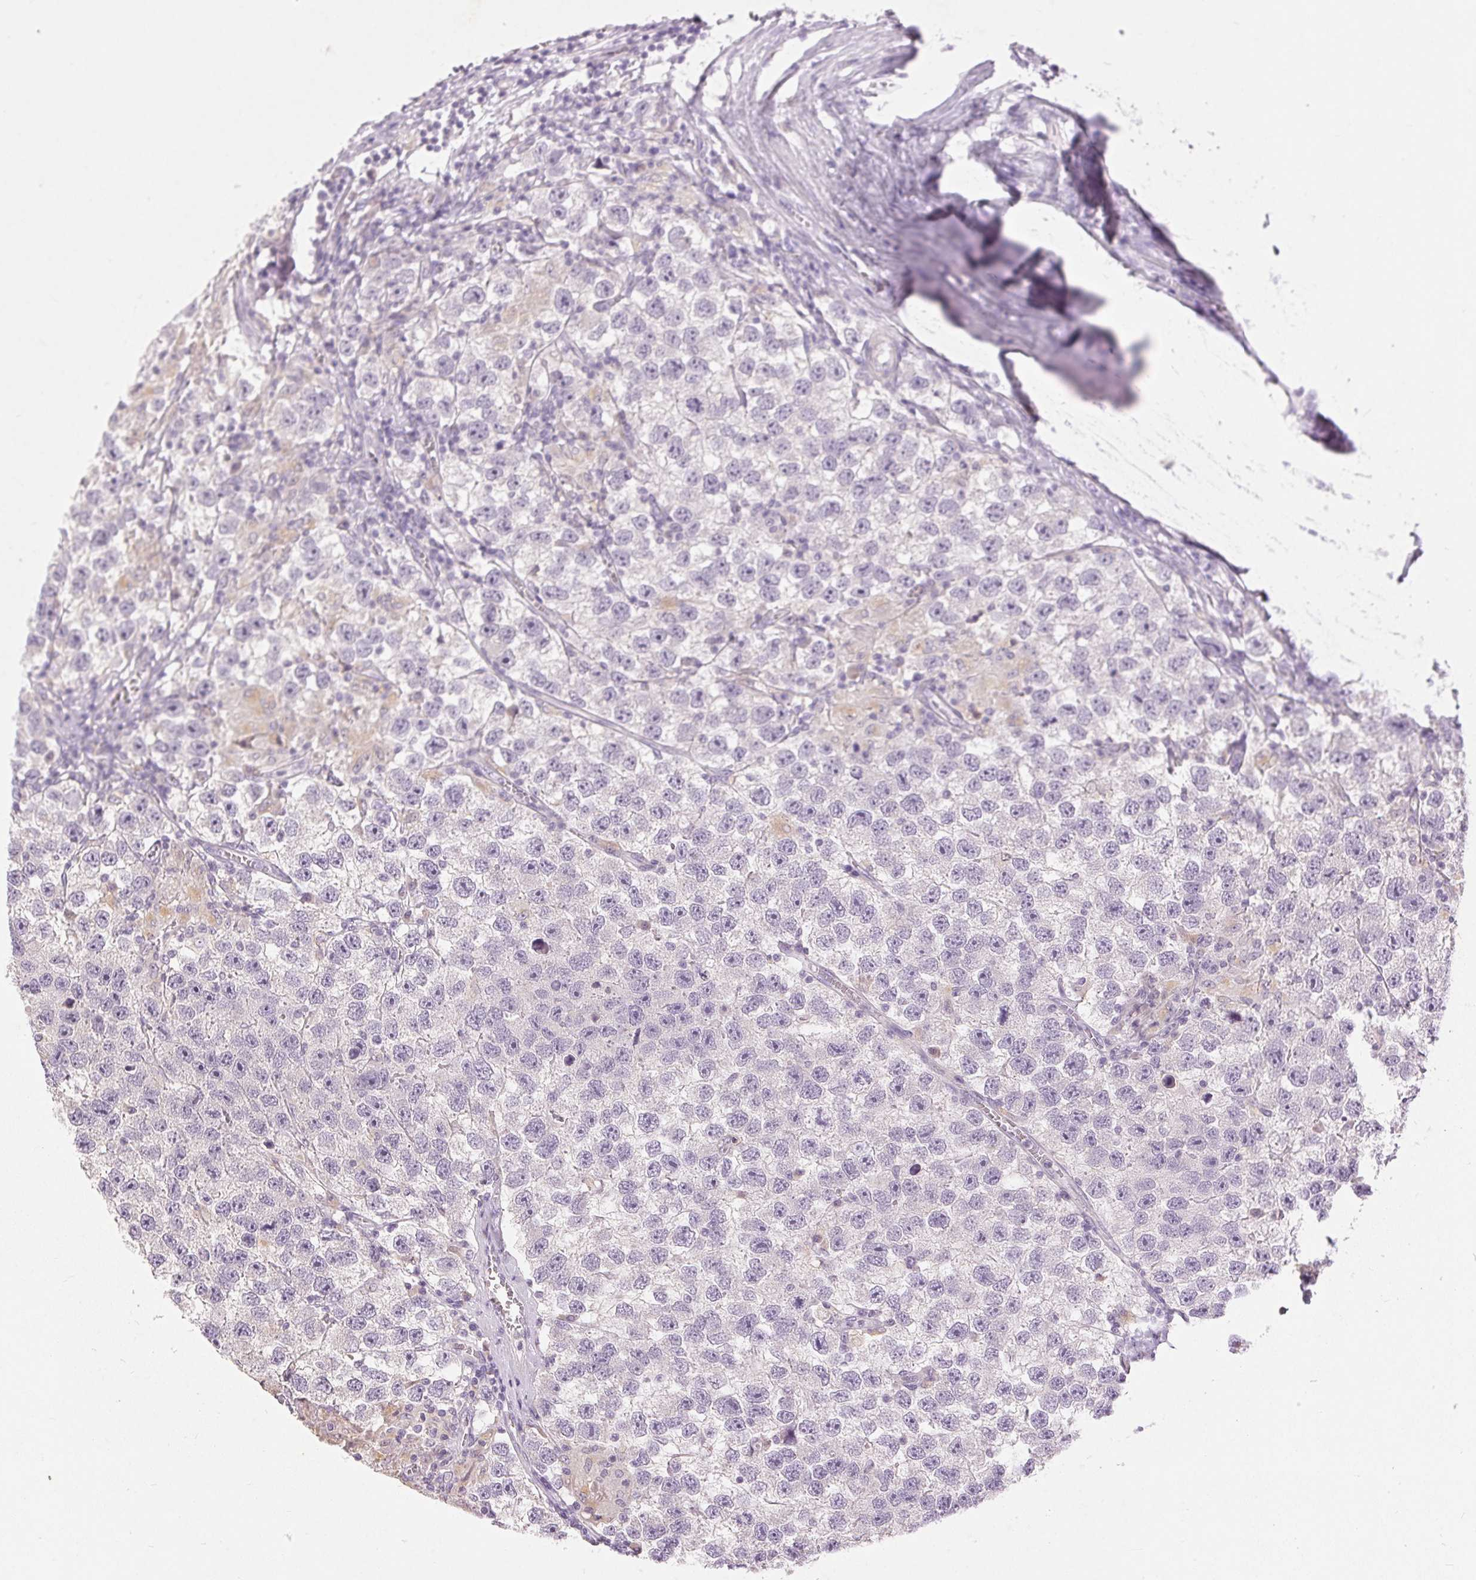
{"staining": {"intensity": "negative", "quantity": "none", "location": "none"}, "tissue": "testis cancer", "cell_type": "Tumor cells", "image_type": "cancer", "snomed": [{"axis": "morphology", "description": "Seminoma, NOS"}, {"axis": "topography", "description": "Testis"}], "caption": "Tumor cells show no significant positivity in testis seminoma.", "gene": "DSG3", "patient": {"sex": "male", "age": 26}}